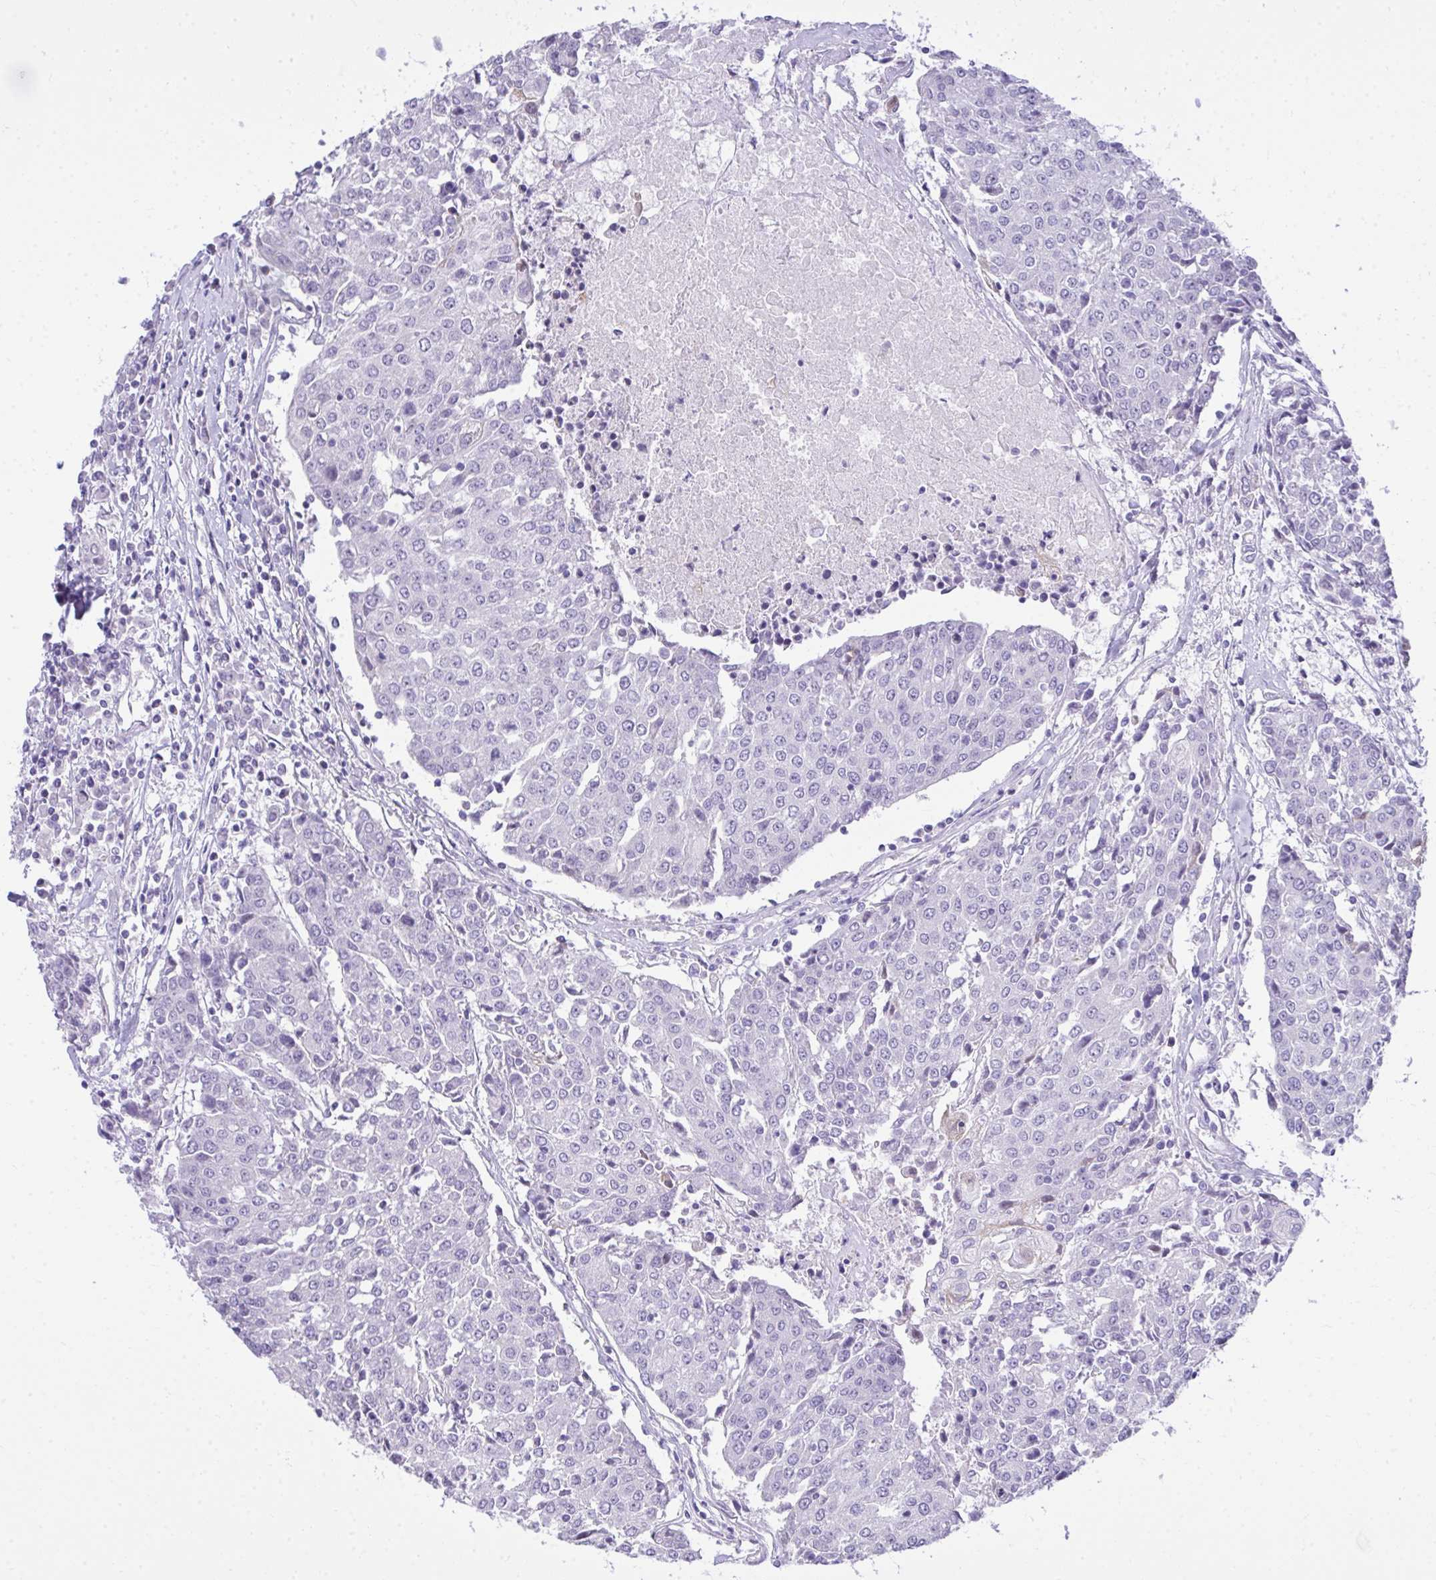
{"staining": {"intensity": "negative", "quantity": "none", "location": "none"}, "tissue": "urothelial cancer", "cell_type": "Tumor cells", "image_type": "cancer", "snomed": [{"axis": "morphology", "description": "Urothelial carcinoma, High grade"}, {"axis": "topography", "description": "Urinary bladder"}], "caption": "Immunohistochemistry (IHC) micrograph of urothelial cancer stained for a protein (brown), which shows no staining in tumor cells.", "gene": "EID3", "patient": {"sex": "female", "age": 85}}